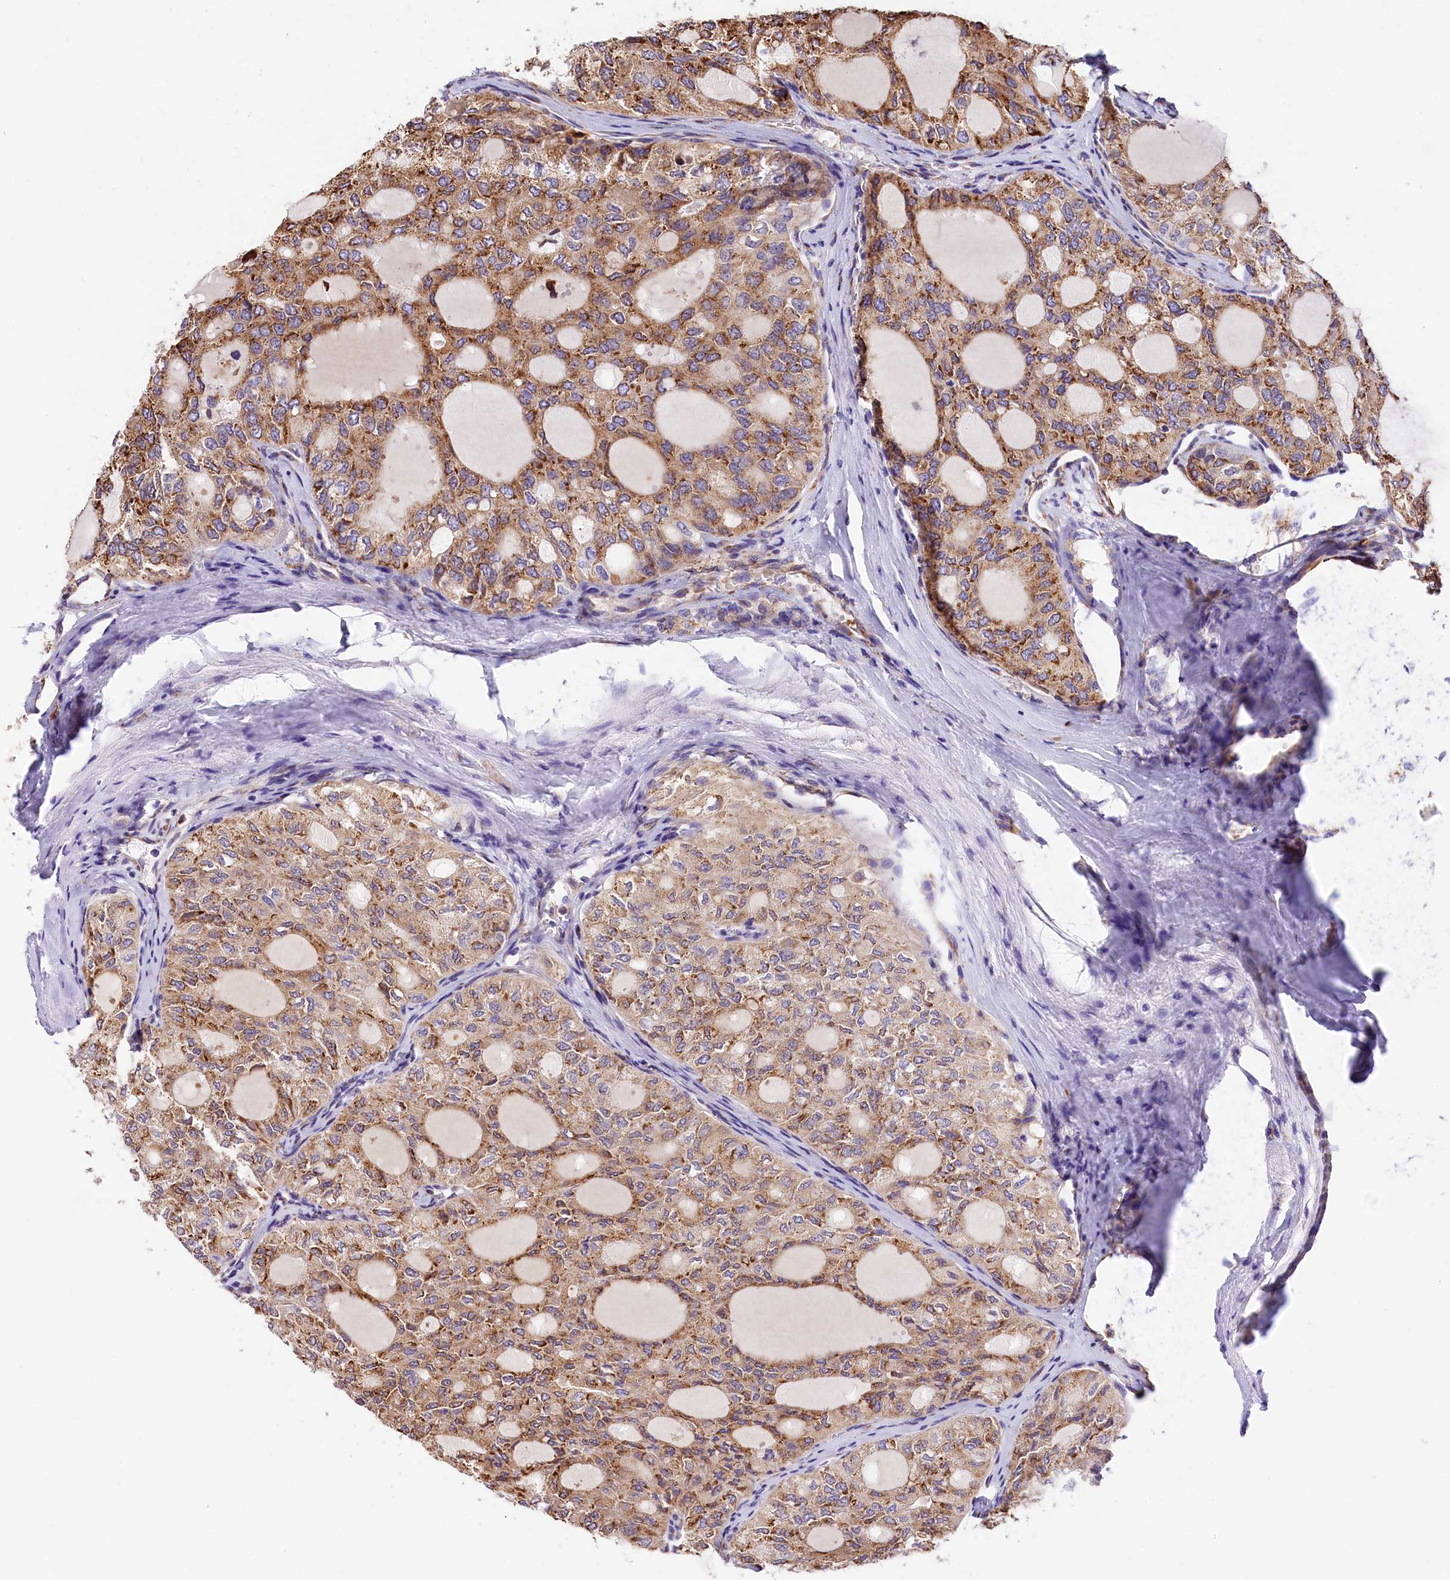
{"staining": {"intensity": "moderate", "quantity": ">75%", "location": "cytoplasmic/membranous"}, "tissue": "thyroid cancer", "cell_type": "Tumor cells", "image_type": "cancer", "snomed": [{"axis": "morphology", "description": "Follicular adenoma carcinoma, NOS"}, {"axis": "topography", "description": "Thyroid gland"}], "caption": "Immunohistochemistry (IHC) of human thyroid cancer displays medium levels of moderate cytoplasmic/membranous expression in about >75% of tumor cells.", "gene": "ITGA1", "patient": {"sex": "male", "age": 75}}